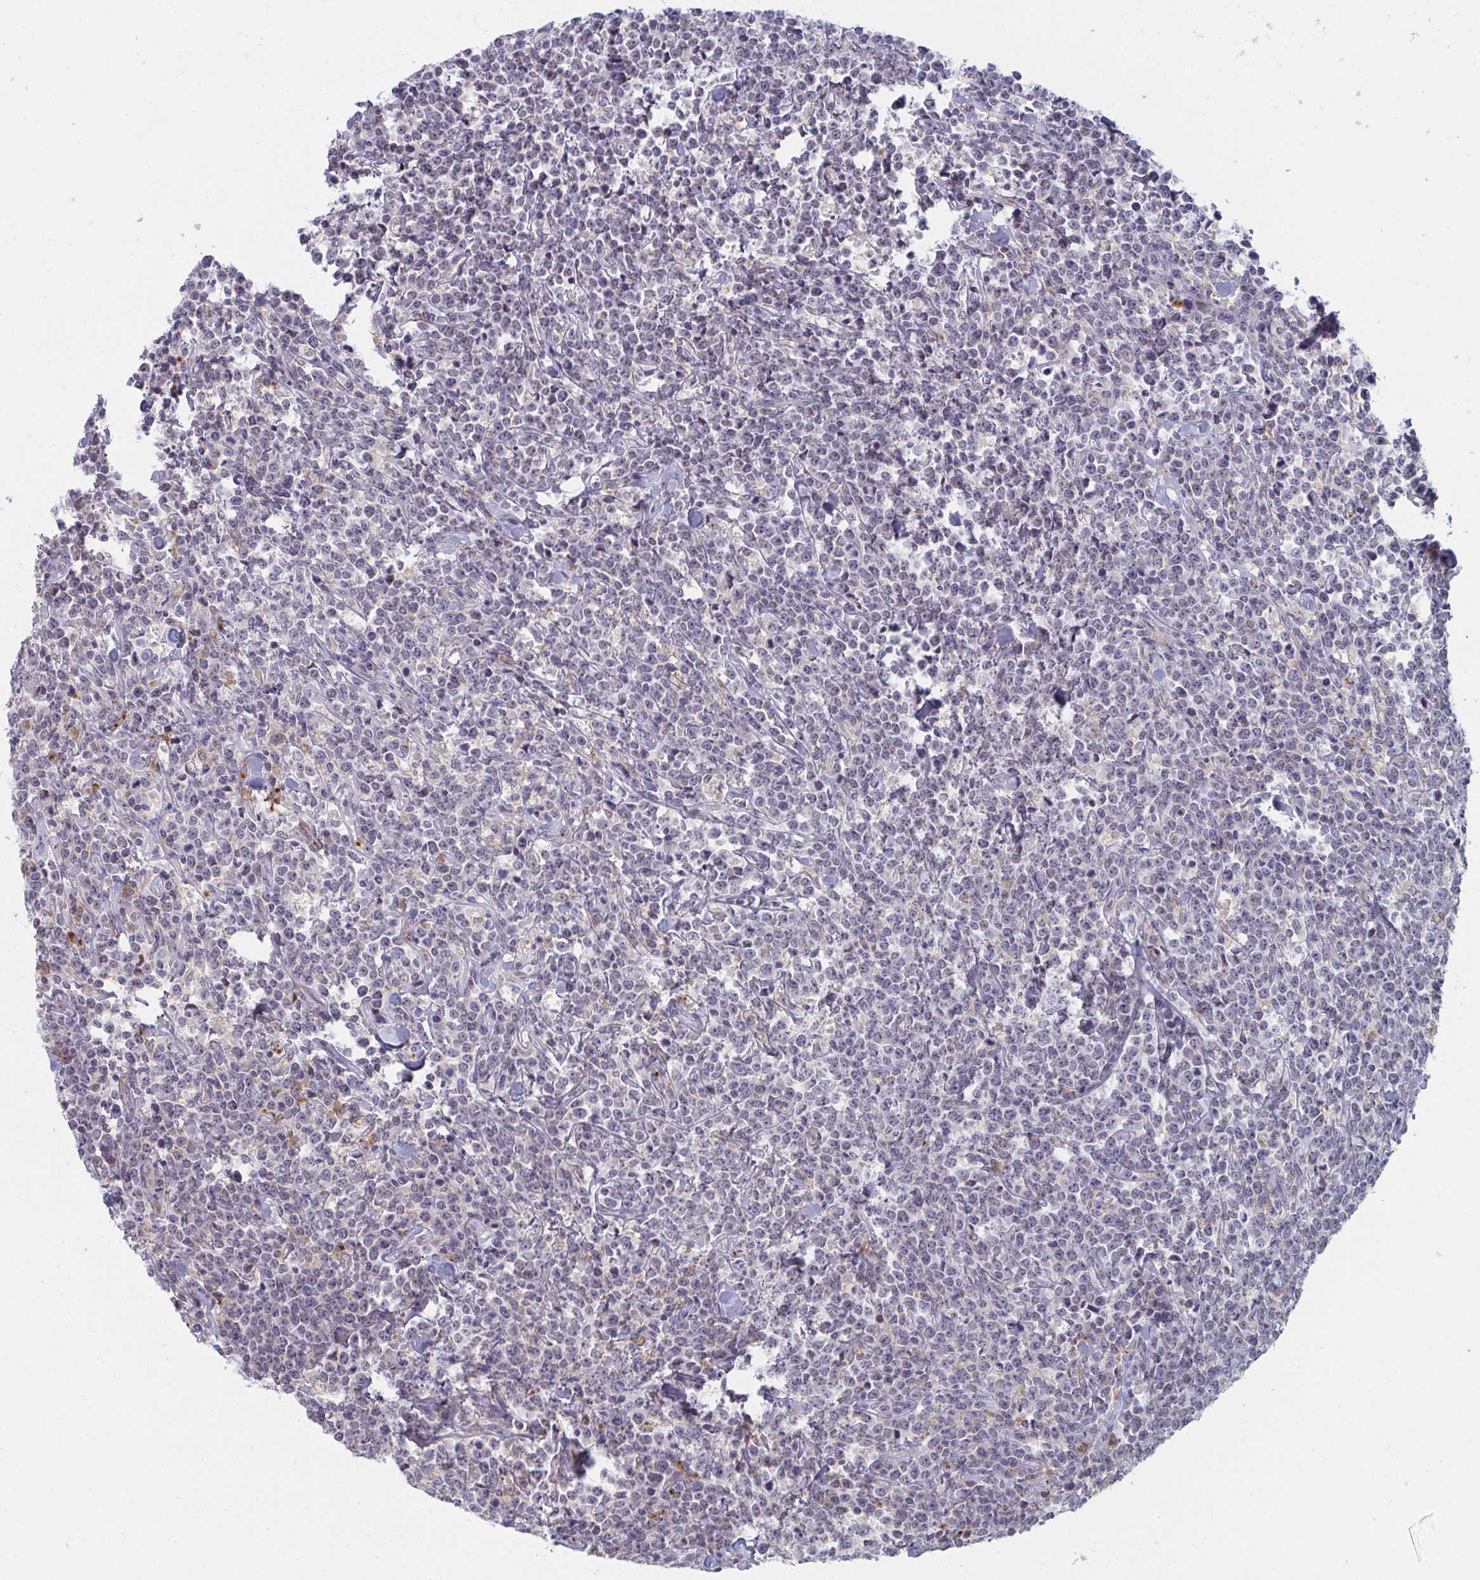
{"staining": {"intensity": "negative", "quantity": "none", "location": "none"}, "tissue": "lymphoma", "cell_type": "Tumor cells", "image_type": "cancer", "snomed": [{"axis": "morphology", "description": "Malignant lymphoma, non-Hodgkin's type, High grade"}, {"axis": "topography", "description": "Small intestine"}], "caption": "Immunohistochemistry (IHC) image of human high-grade malignant lymphoma, non-Hodgkin's type stained for a protein (brown), which reveals no expression in tumor cells.", "gene": "VWDE", "patient": {"sex": "female", "age": 56}}